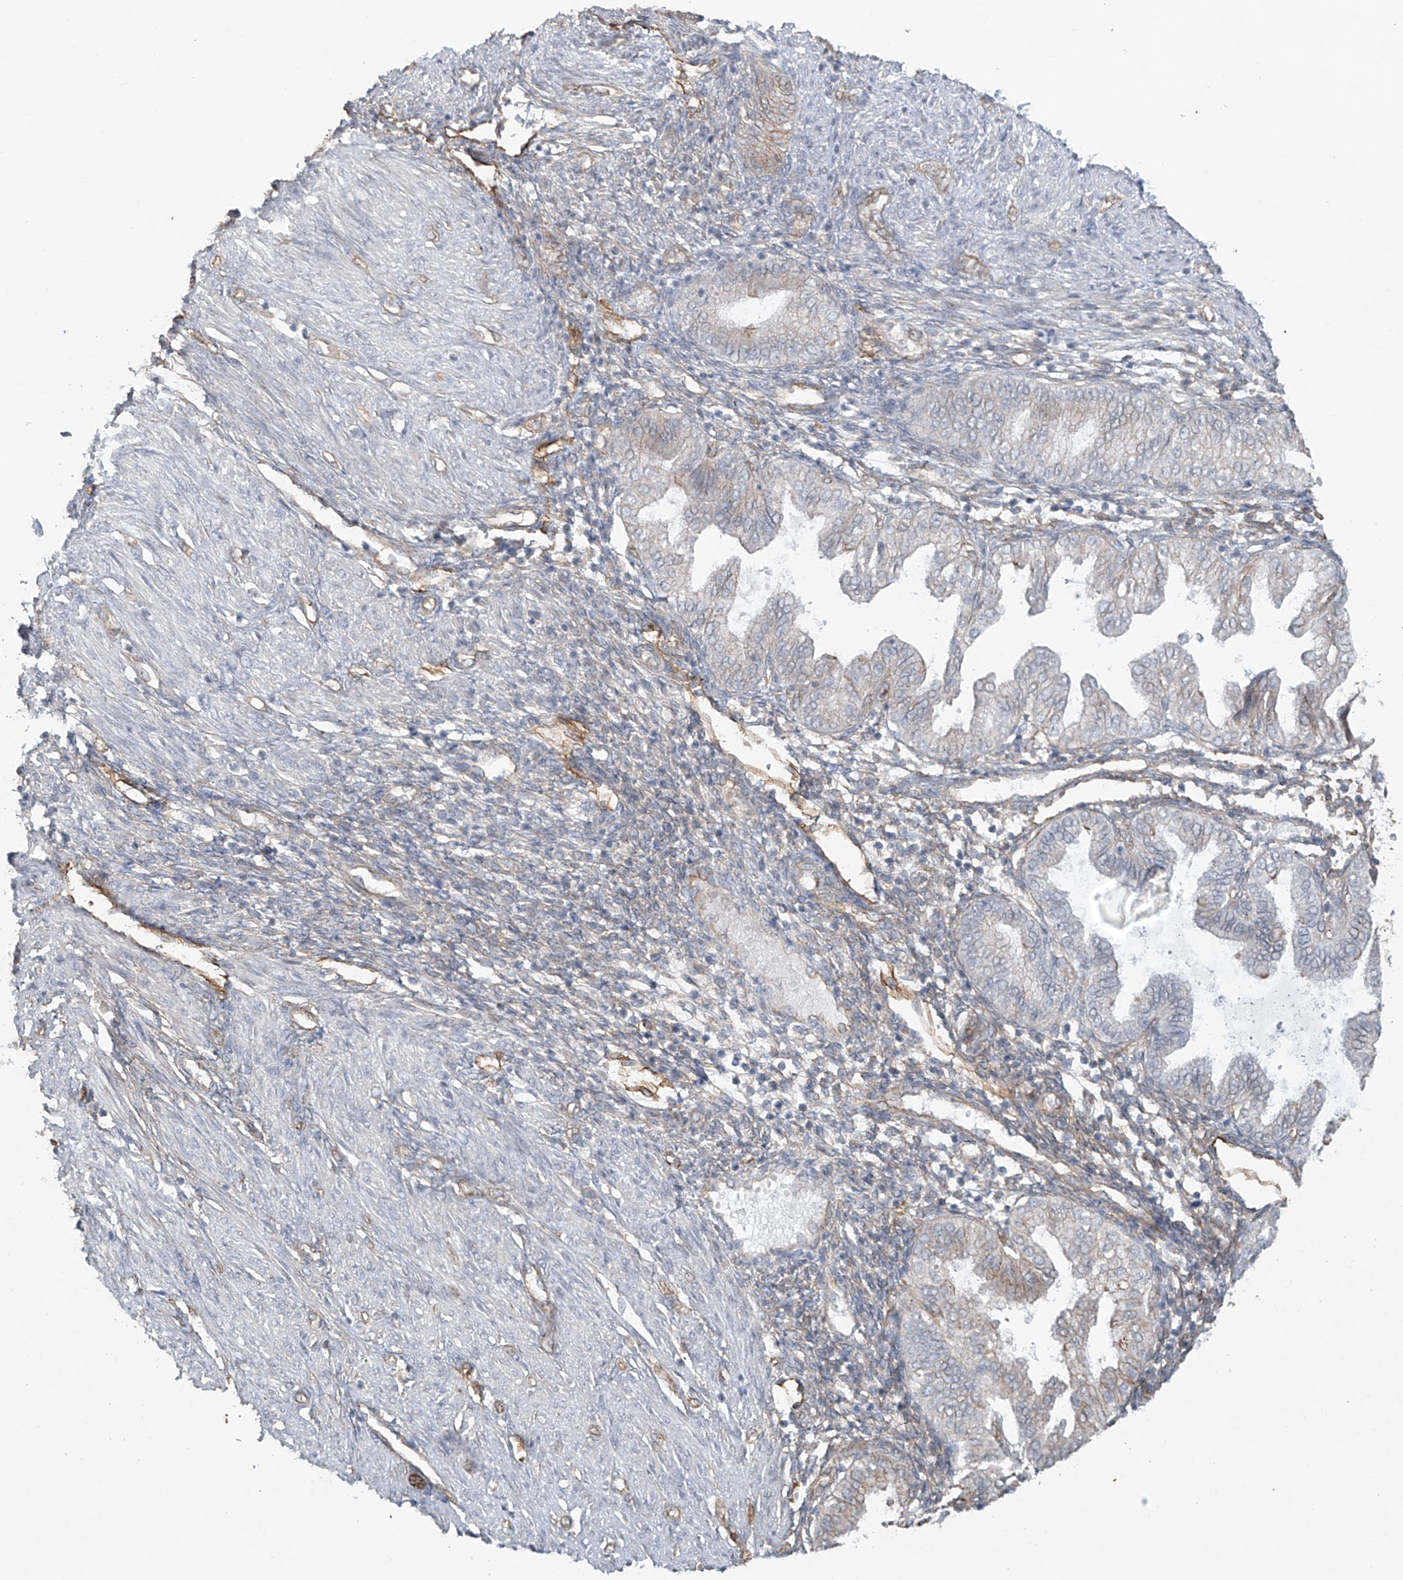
{"staining": {"intensity": "negative", "quantity": "none", "location": "none"}, "tissue": "endometrium", "cell_type": "Cells in endometrial stroma", "image_type": "normal", "snomed": [{"axis": "morphology", "description": "Normal tissue, NOS"}, {"axis": "topography", "description": "Endometrium"}], "caption": "The micrograph demonstrates no significant expression in cells in endometrial stroma of endometrium.", "gene": "TUBE1", "patient": {"sex": "female", "age": 53}}